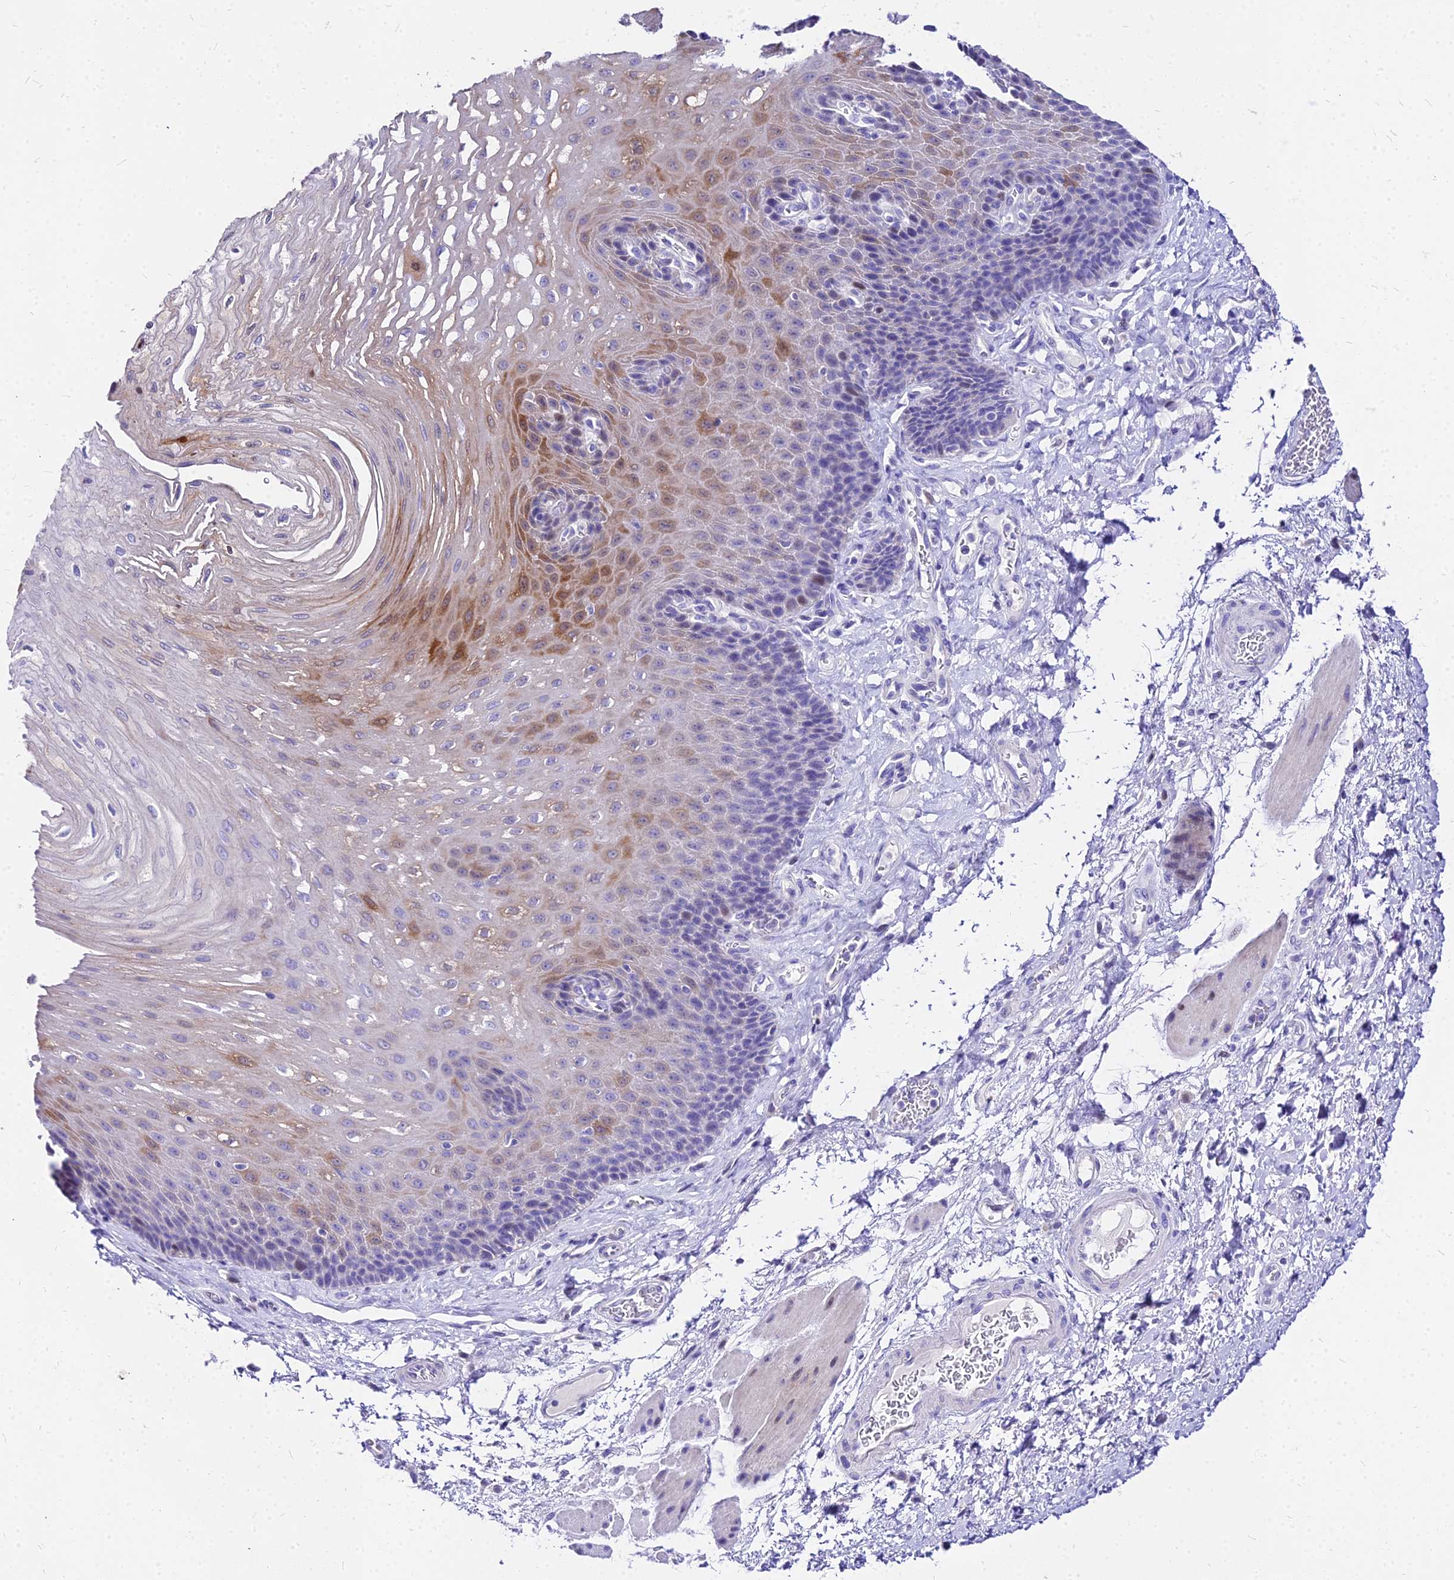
{"staining": {"intensity": "moderate", "quantity": "<25%", "location": "cytoplasmic/membranous"}, "tissue": "esophagus", "cell_type": "Squamous epithelial cells", "image_type": "normal", "snomed": [{"axis": "morphology", "description": "Normal tissue, NOS"}, {"axis": "topography", "description": "Esophagus"}], "caption": "This is a photomicrograph of IHC staining of unremarkable esophagus, which shows moderate expression in the cytoplasmic/membranous of squamous epithelial cells.", "gene": "CARD18", "patient": {"sex": "female", "age": 72}}